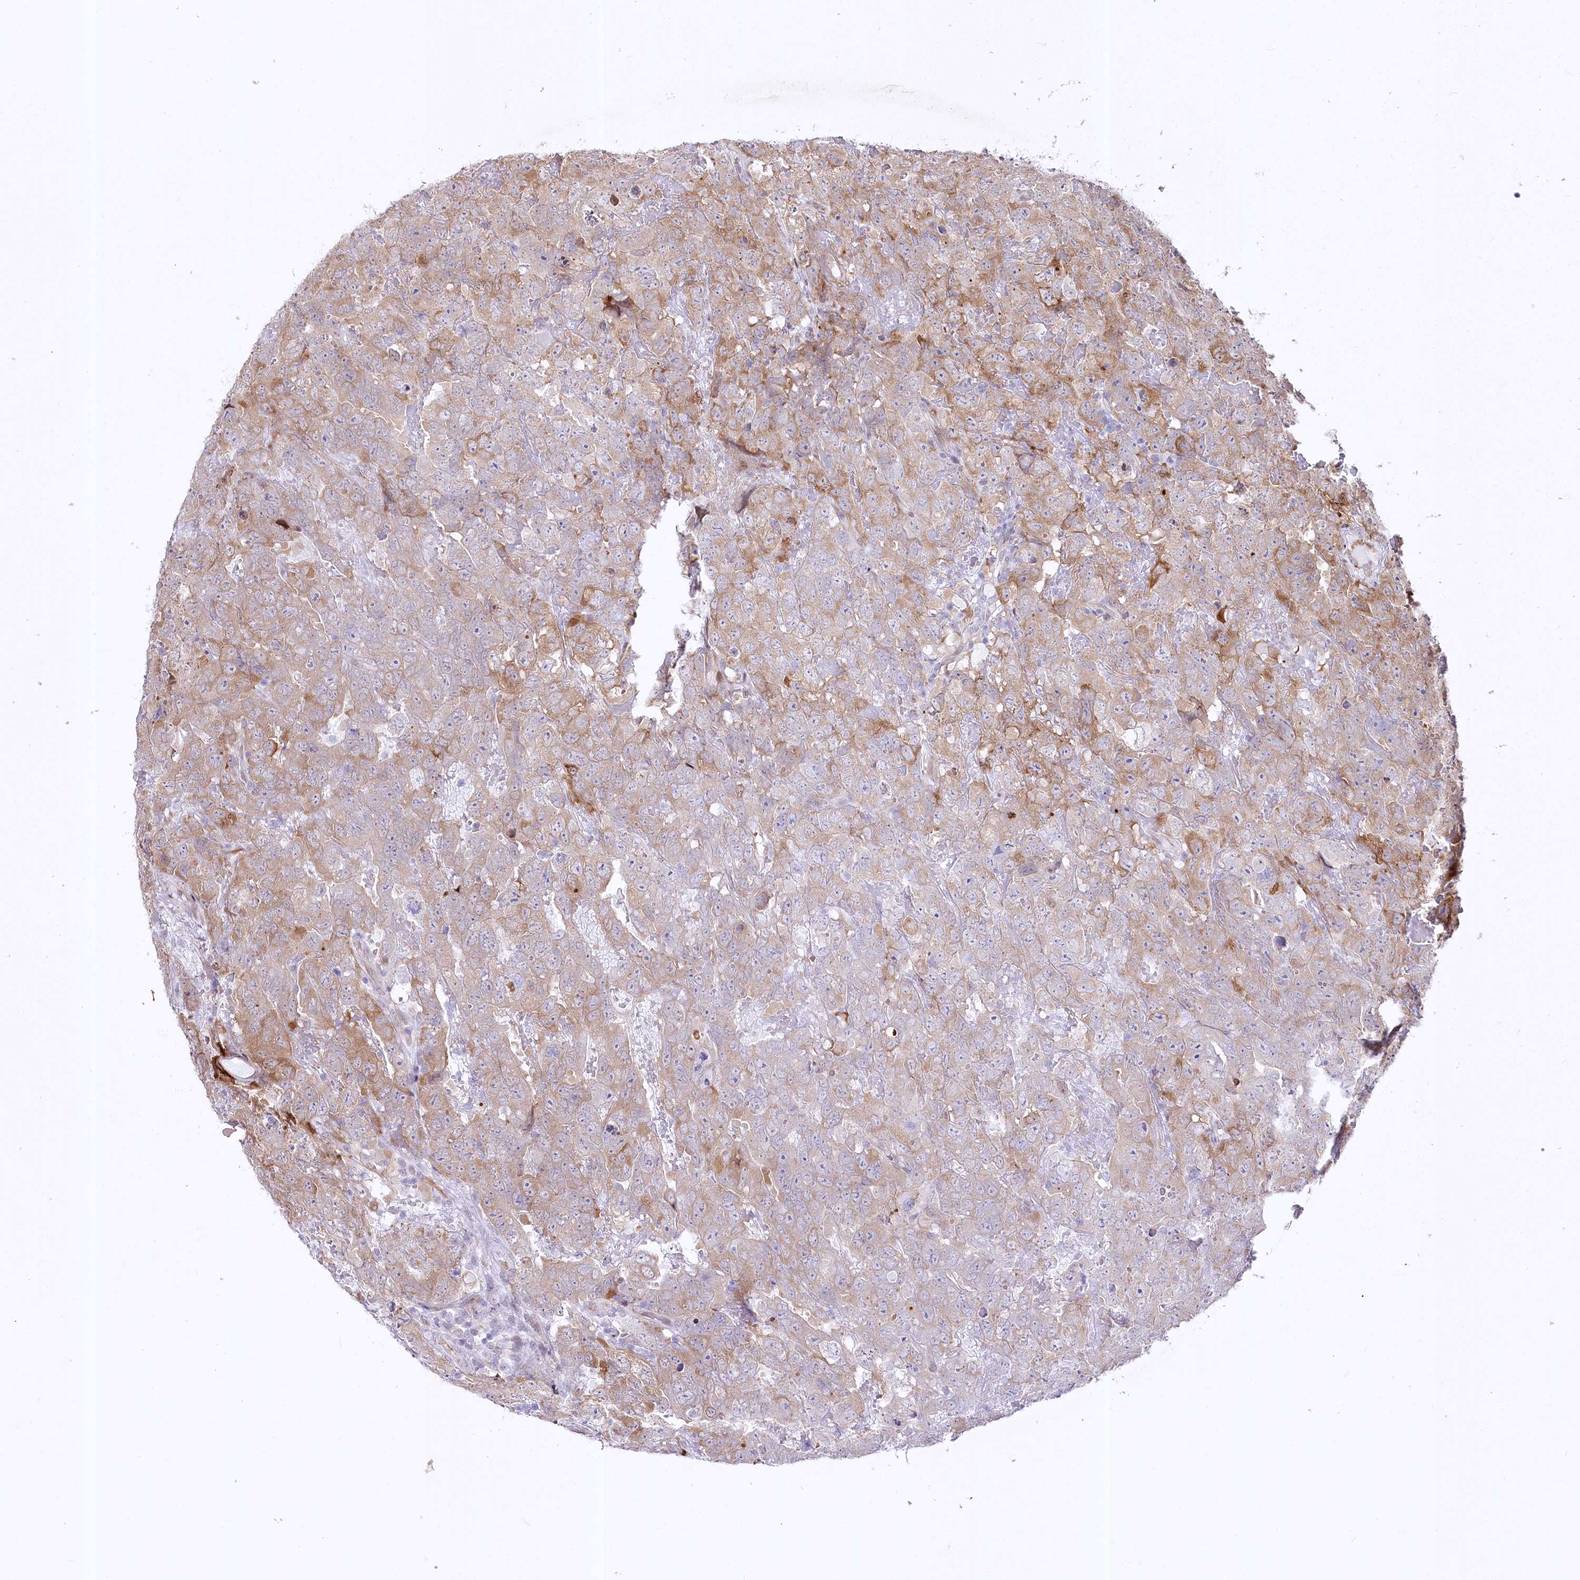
{"staining": {"intensity": "moderate", "quantity": "<25%", "location": "cytoplasmic/membranous"}, "tissue": "testis cancer", "cell_type": "Tumor cells", "image_type": "cancer", "snomed": [{"axis": "morphology", "description": "Carcinoma, Embryonal, NOS"}, {"axis": "topography", "description": "Testis"}], "caption": "Protein expression analysis of testis cancer demonstrates moderate cytoplasmic/membranous expression in approximately <25% of tumor cells. (DAB IHC with brightfield microscopy, high magnification).", "gene": "YBX3", "patient": {"sex": "male", "age": 45}}